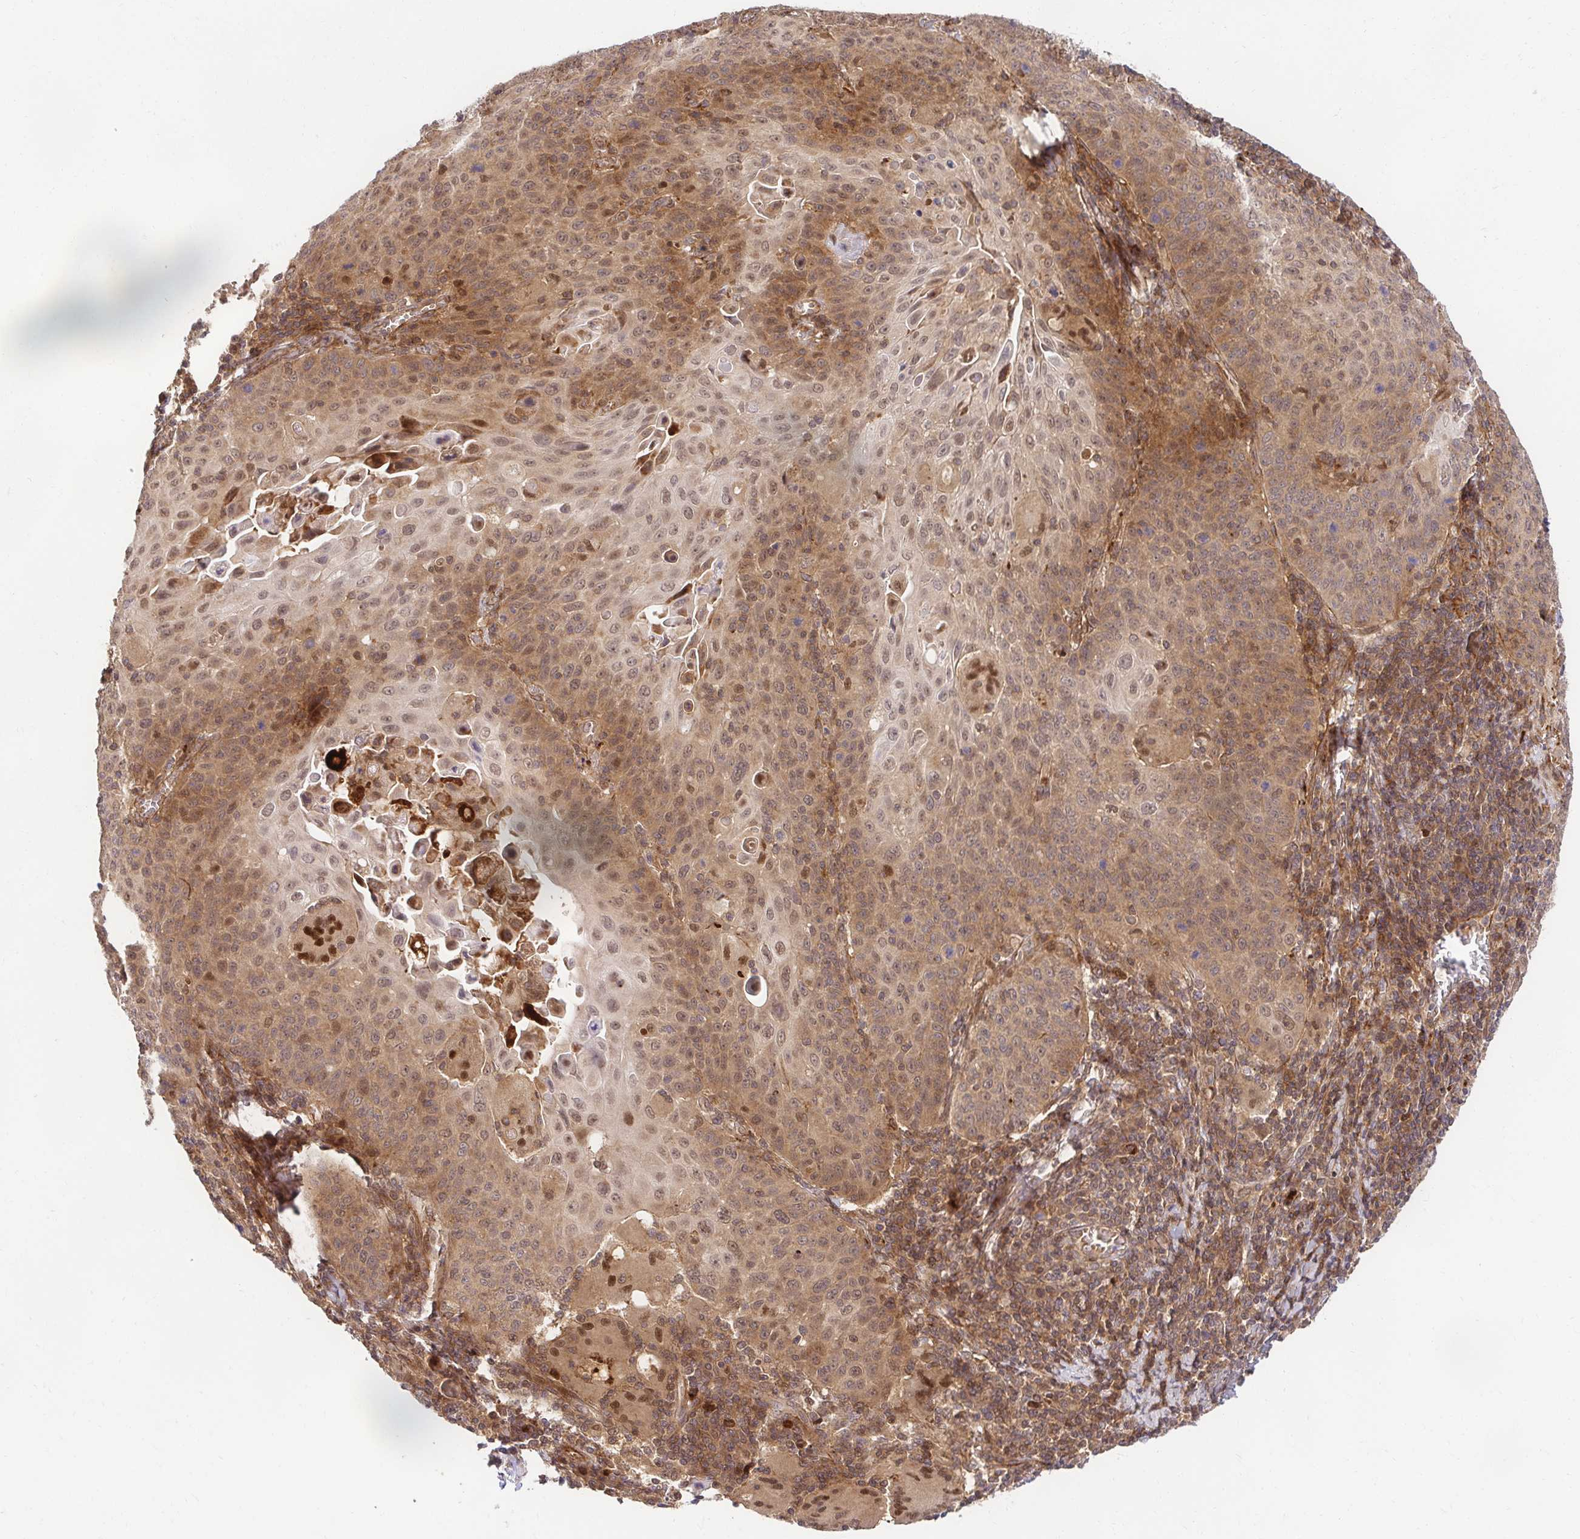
{"staining": {"intensity": "moderate", "quantity": "25%-75%", "location": "cytoplasmic/membranous,nuclear"}, "tissue": "cervical cancer", "cell_type": "Tumor cells", "image_type": "cancer", "snomed": [{"axis": "morphology", "description": "Squamous cell carcinoma, NOS"}, {"axis": "topography", "description": "Cervix"}], "caption": "Cervical cancer (squamous cell carcinoma) stained with IHC displays moderate cytoplasmic/membranous and nuclear positivity in approximately 25%-75% of tumor cells.", "gene": "PSMA4", "patient": {"sex": "female", "age": 65}}